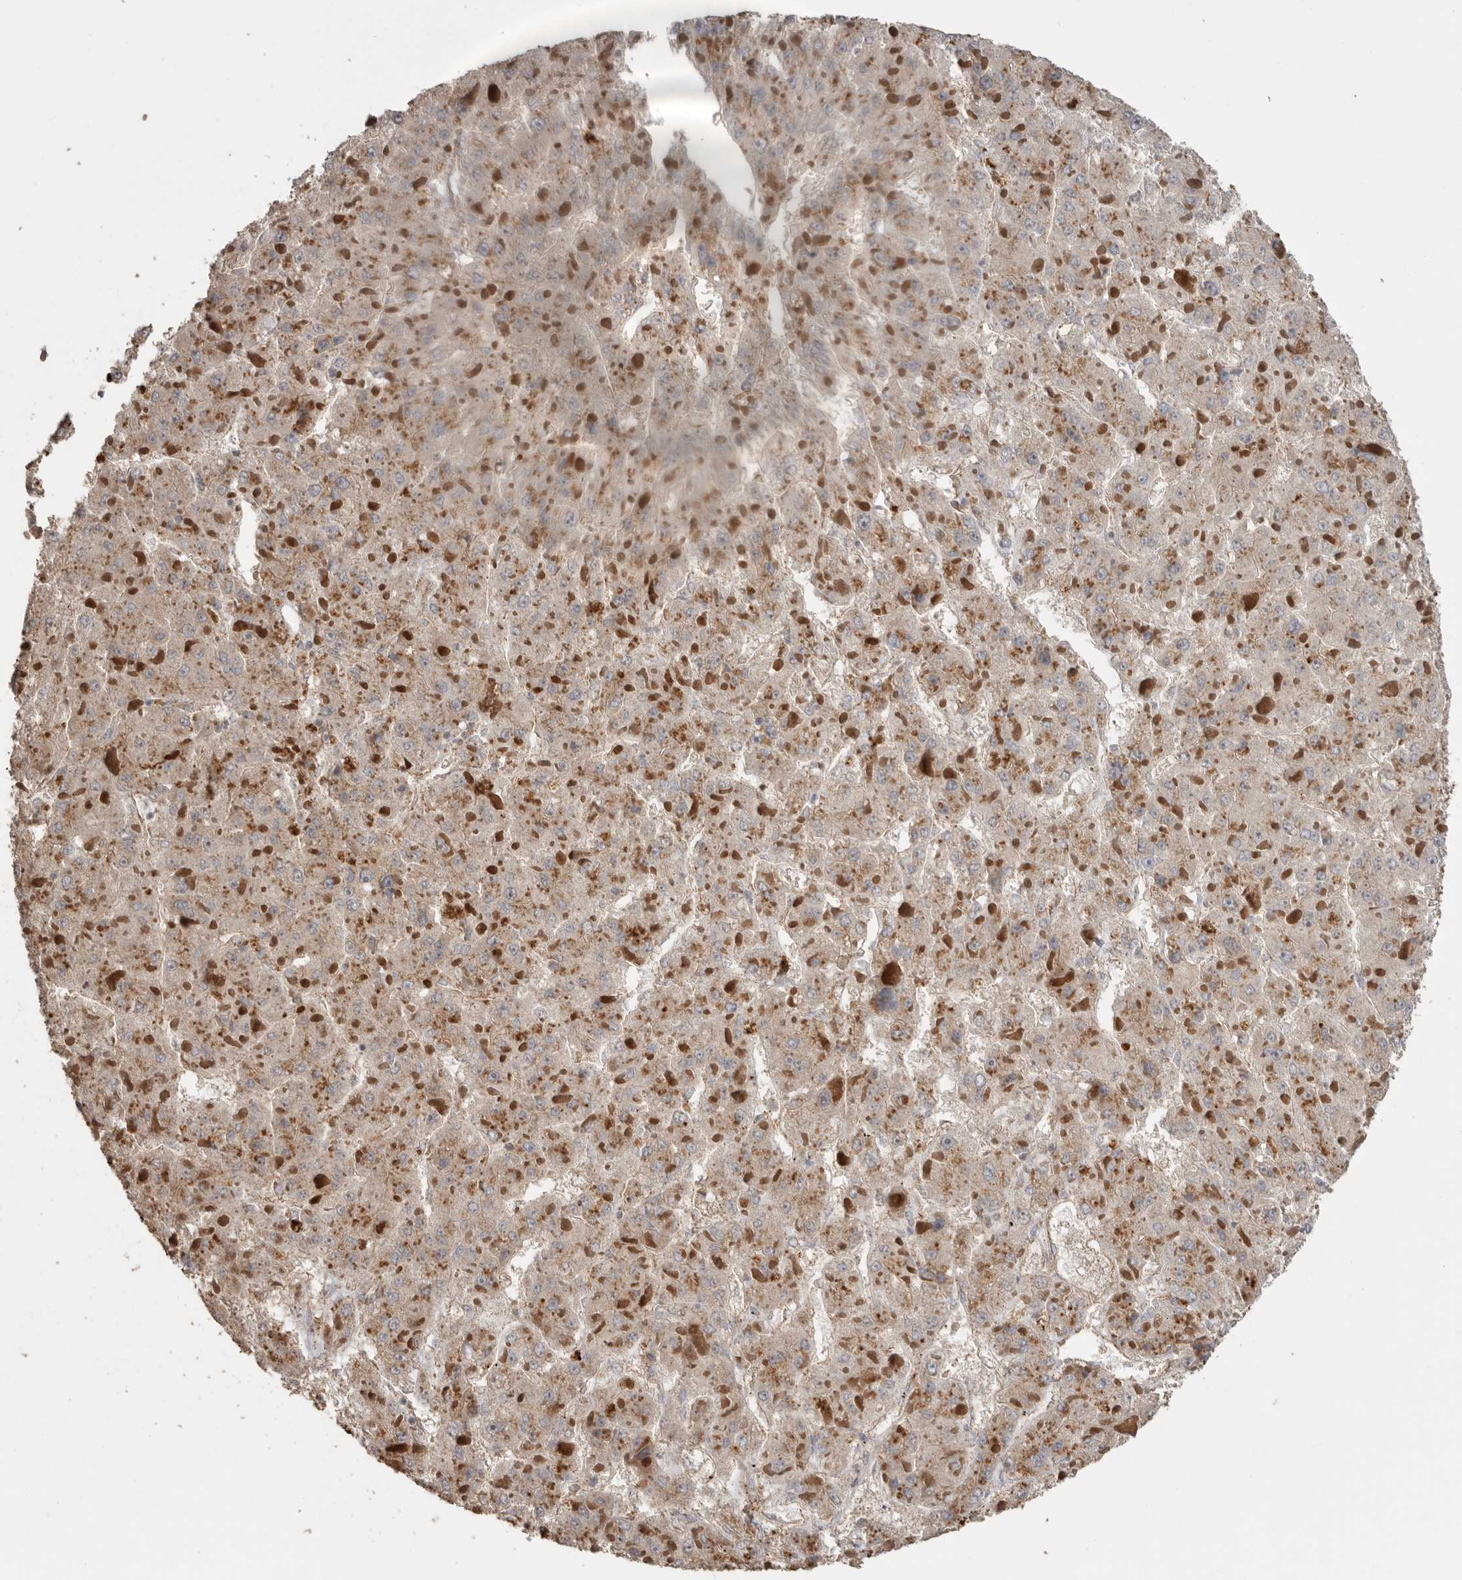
{"staining": {"intensity": "weak", "quantity": ">75%", "location": "cytoplasmic/membranous"}, "tissue": "liver cancer", "cell_type": "Tumor cells", "image_type": "cancer", "snomed": [{"axis": "morphology", "description": "Carcinoma, Hepatocellular, NOS"}, {"axis": "topography", "description": "Liver"}], "caption": "A photomicrograph showing weak cytoplasmic/membranous staining in about >75% of tumor cells in liver cancer (hepatocellular carcinoma), as visualized by brown immunohistochemical staining.", "gene": "PODXL2", "patient": {"sex": "female", "age": 73}}